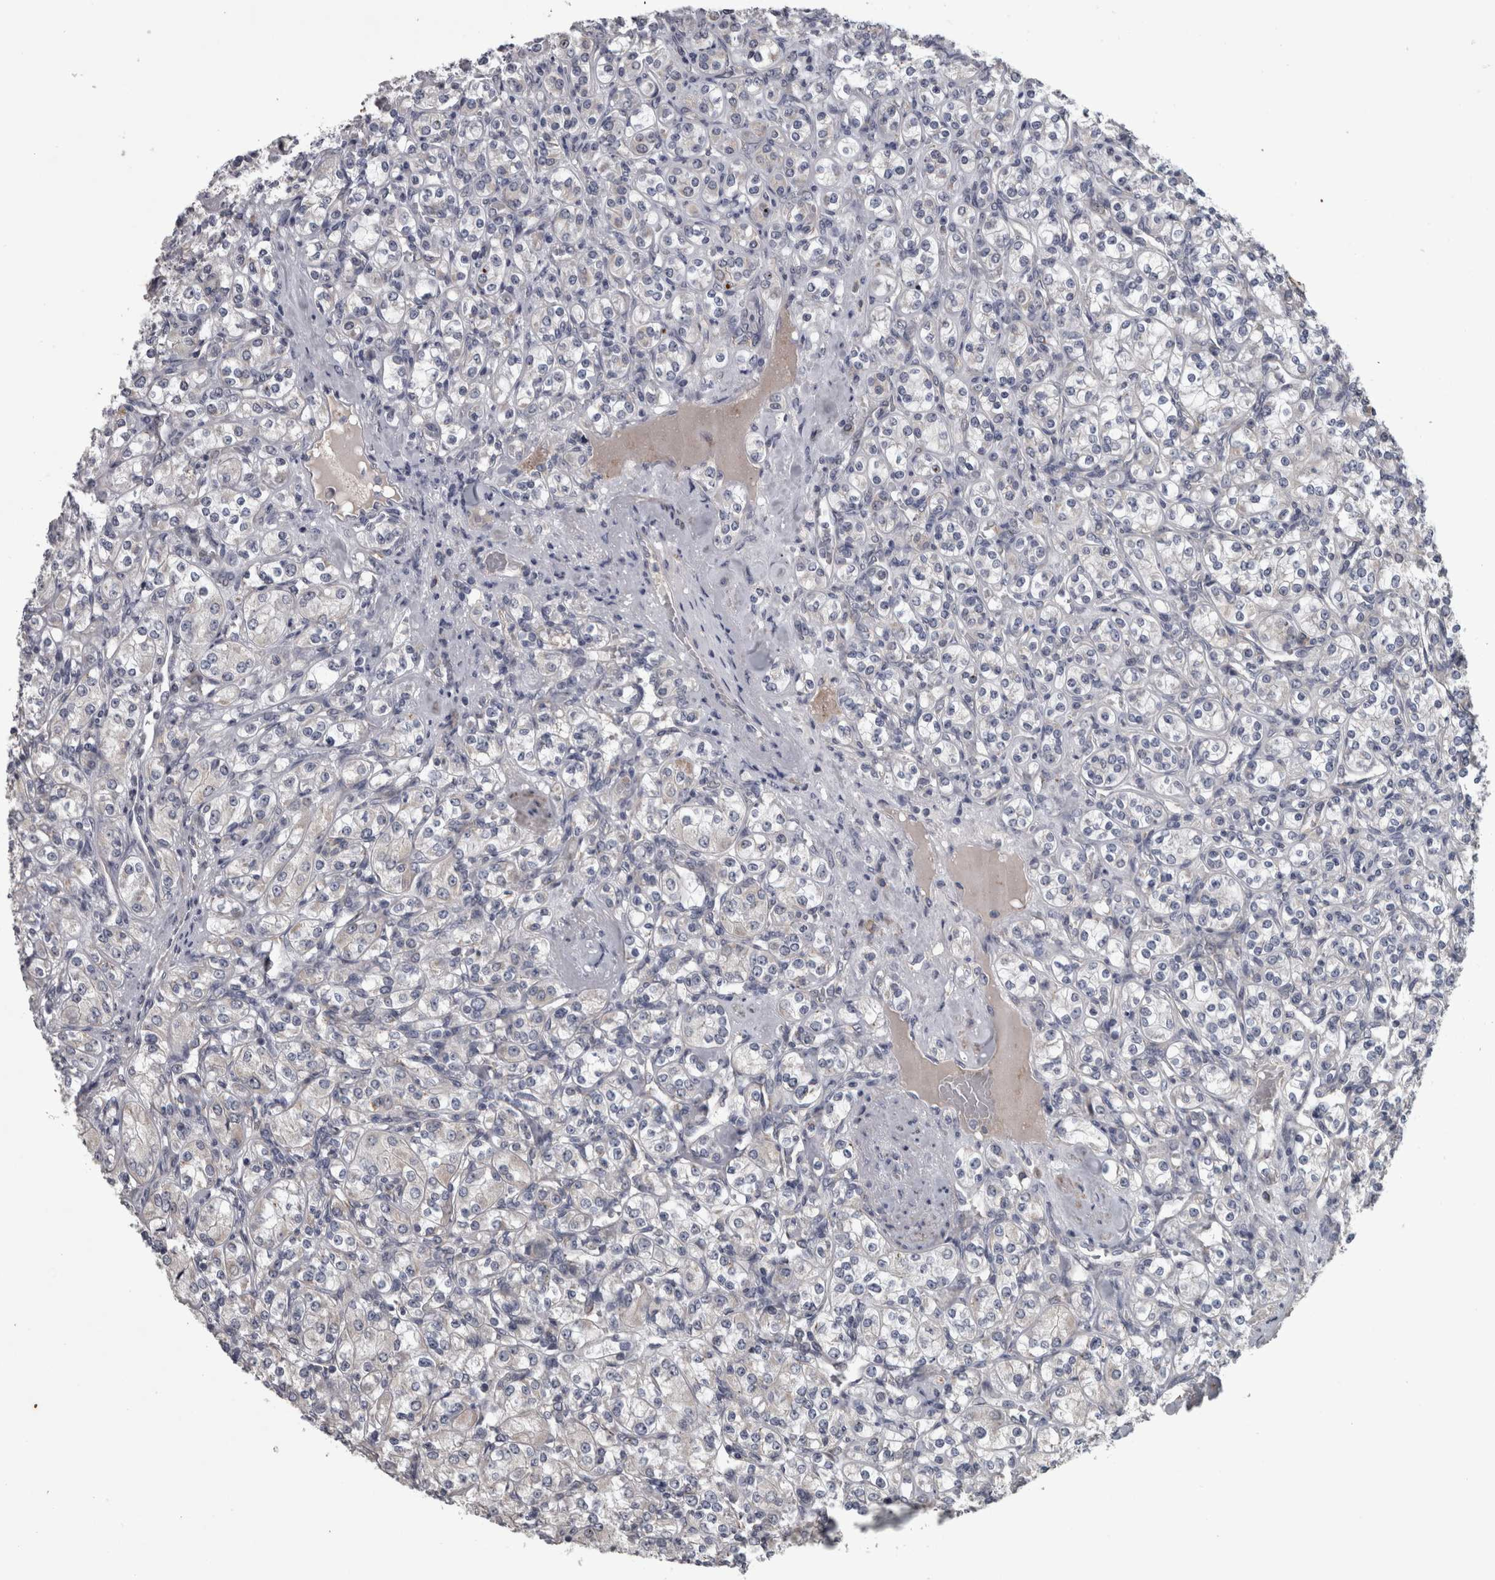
{"staining": {"intensity": "negative", "quantity": "none", "location": "none"}, "tissue": "renal cancer", "cell_type": "Tumor cells", "image_type": "cancer", "snomed": [{"axis": "morphology", "description": "Adenocarcinoma, NOS"}, {"axis": "topography", "description": "Kidney"}], "caption": "Tumor cells are negative for brown protein staining in renal cancer (adenocarcinoma). (DAB immunohistochemistry (IHC), high magnification).", "gene": "DBT", "patient": {"sex": "male", "age": 77}}